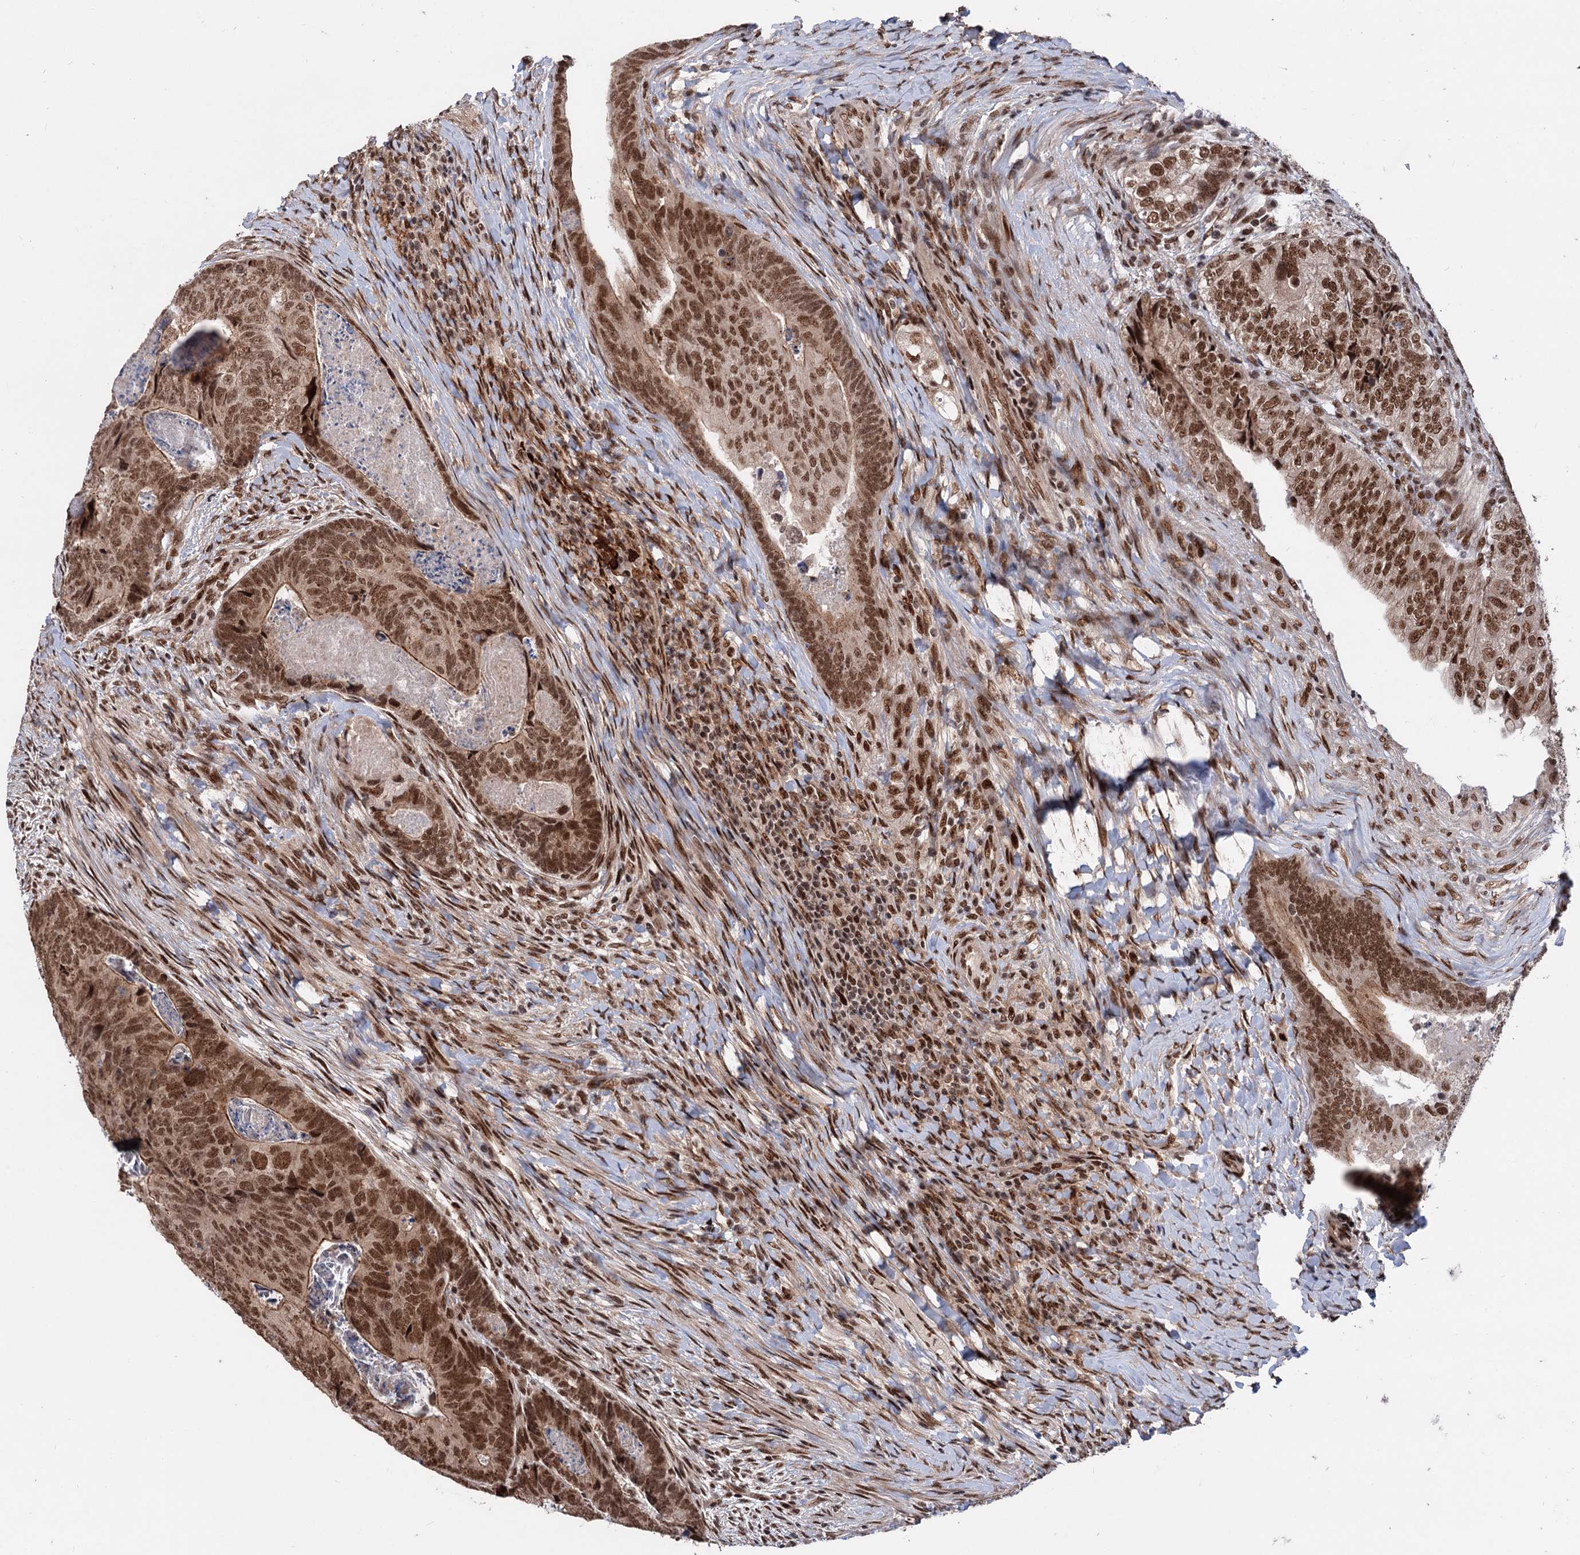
{"staining": {"intensity": "strong", "quantity": ">75%", "location": "cytoplasmic/membranous,nuclear"}, "tissue": "colorectal cancer", "cell_type": "Tumor cells", "image_type": "cancer", "snomed": [{"axis": "morphology", "description": "Adenocarcinoma, NOS"}, {"axis": "topography", "description": "Colon"}], "caption": "A brown stain shows strong cytoplasmic/membranous and nuclear expression of a protein in colorectal cancer tumor cells.", "gene": "MAML1", "patient": {"sex": "female", "age": 67}}